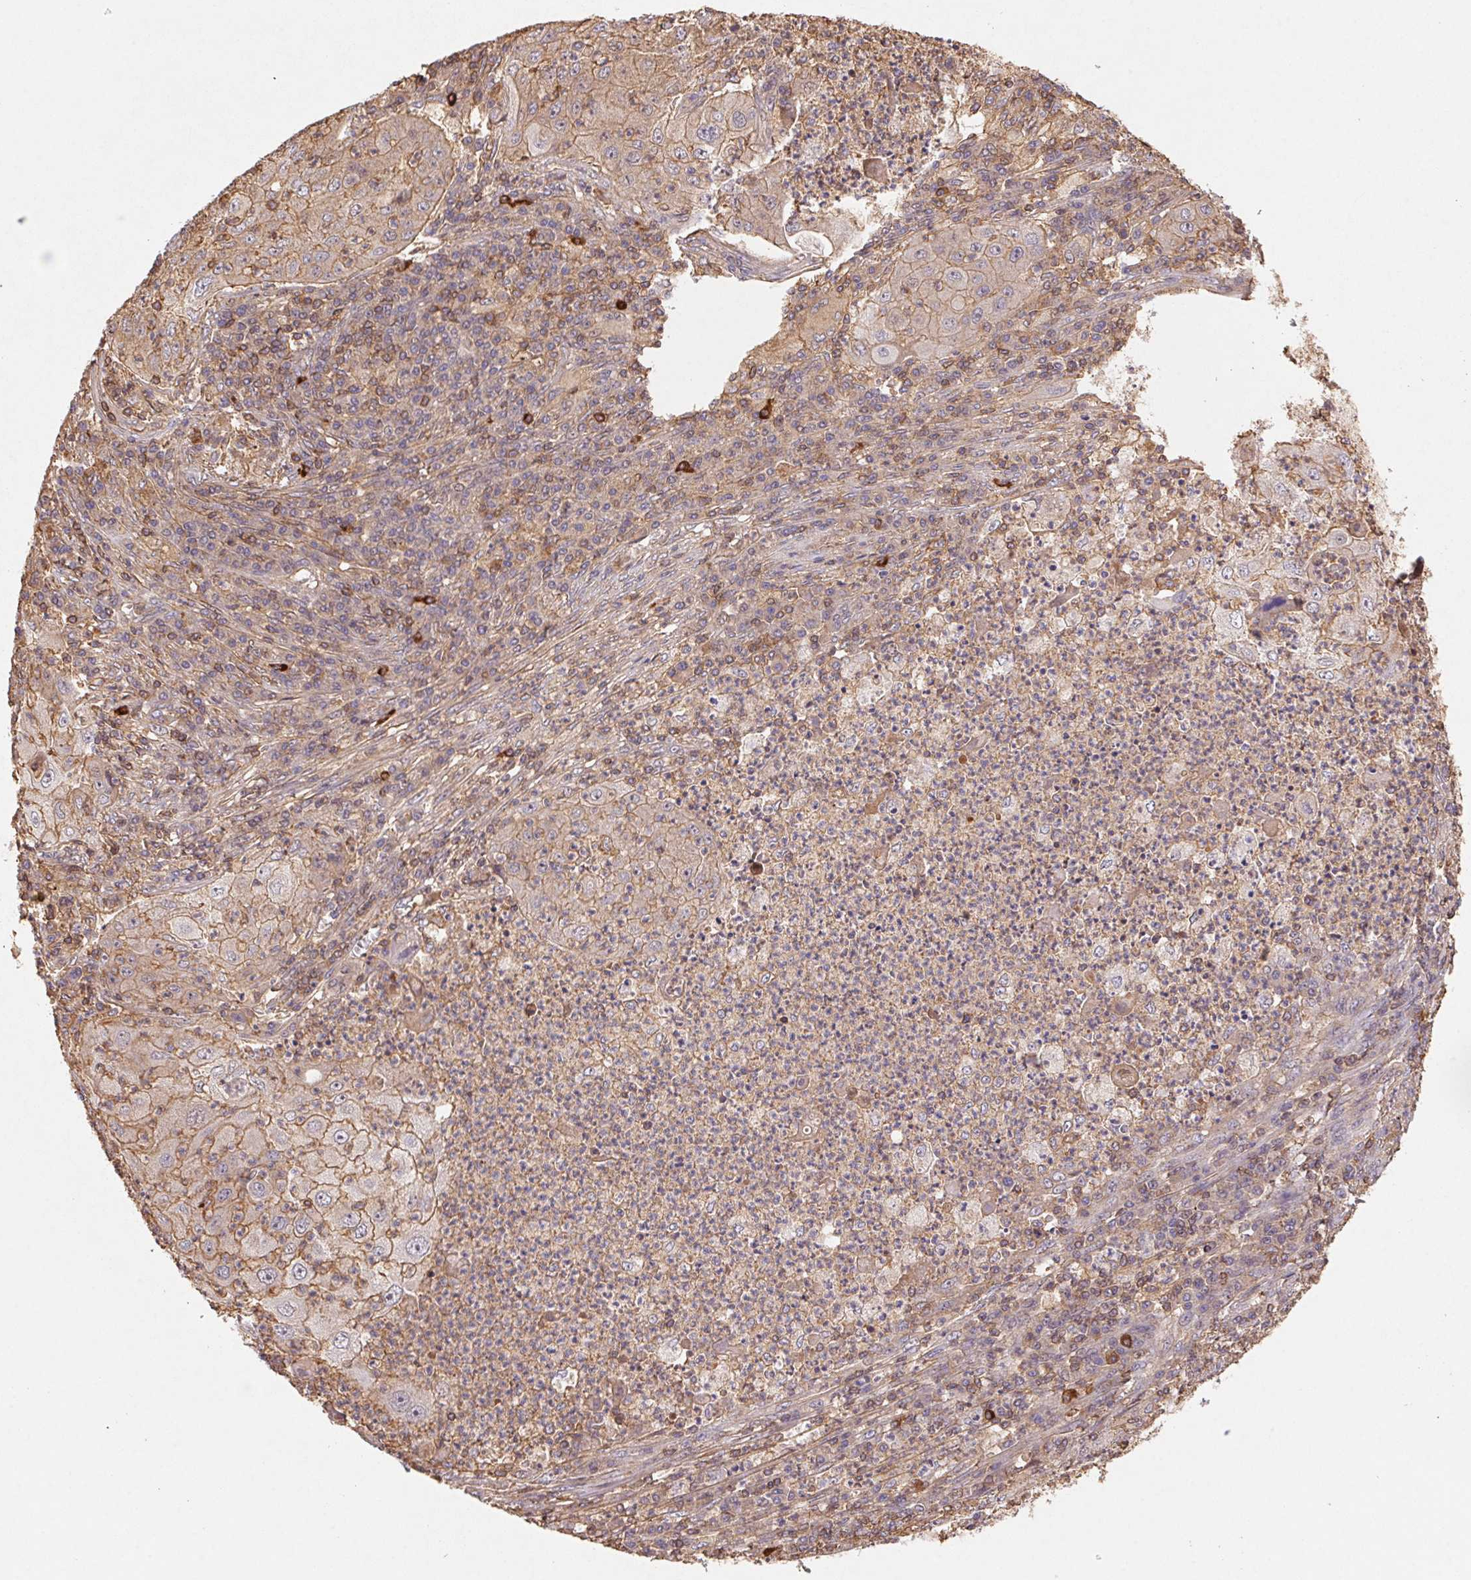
{"staining": {"intensity": "weak", "quantity": "25%-75%", "location": "cytoplasmic/membranous"}, "tissue": "lung cancer", "cell_type": "Tumor cells", "image_type": "cancer", "snomed": [{"axis": "morphology", "description": "Squamous cell carcinoma, NOS"}, {"axis": "topography", "description": "Lung"}], "caption": "A photomicrograph of human lung cancer (squamous cell carcinoma) stained for a protein displays weak cytoplasmic/membranous brown staining in tumor cells.", "gene": "ATG10", "patient": {"sex": "female", "age": 59}}